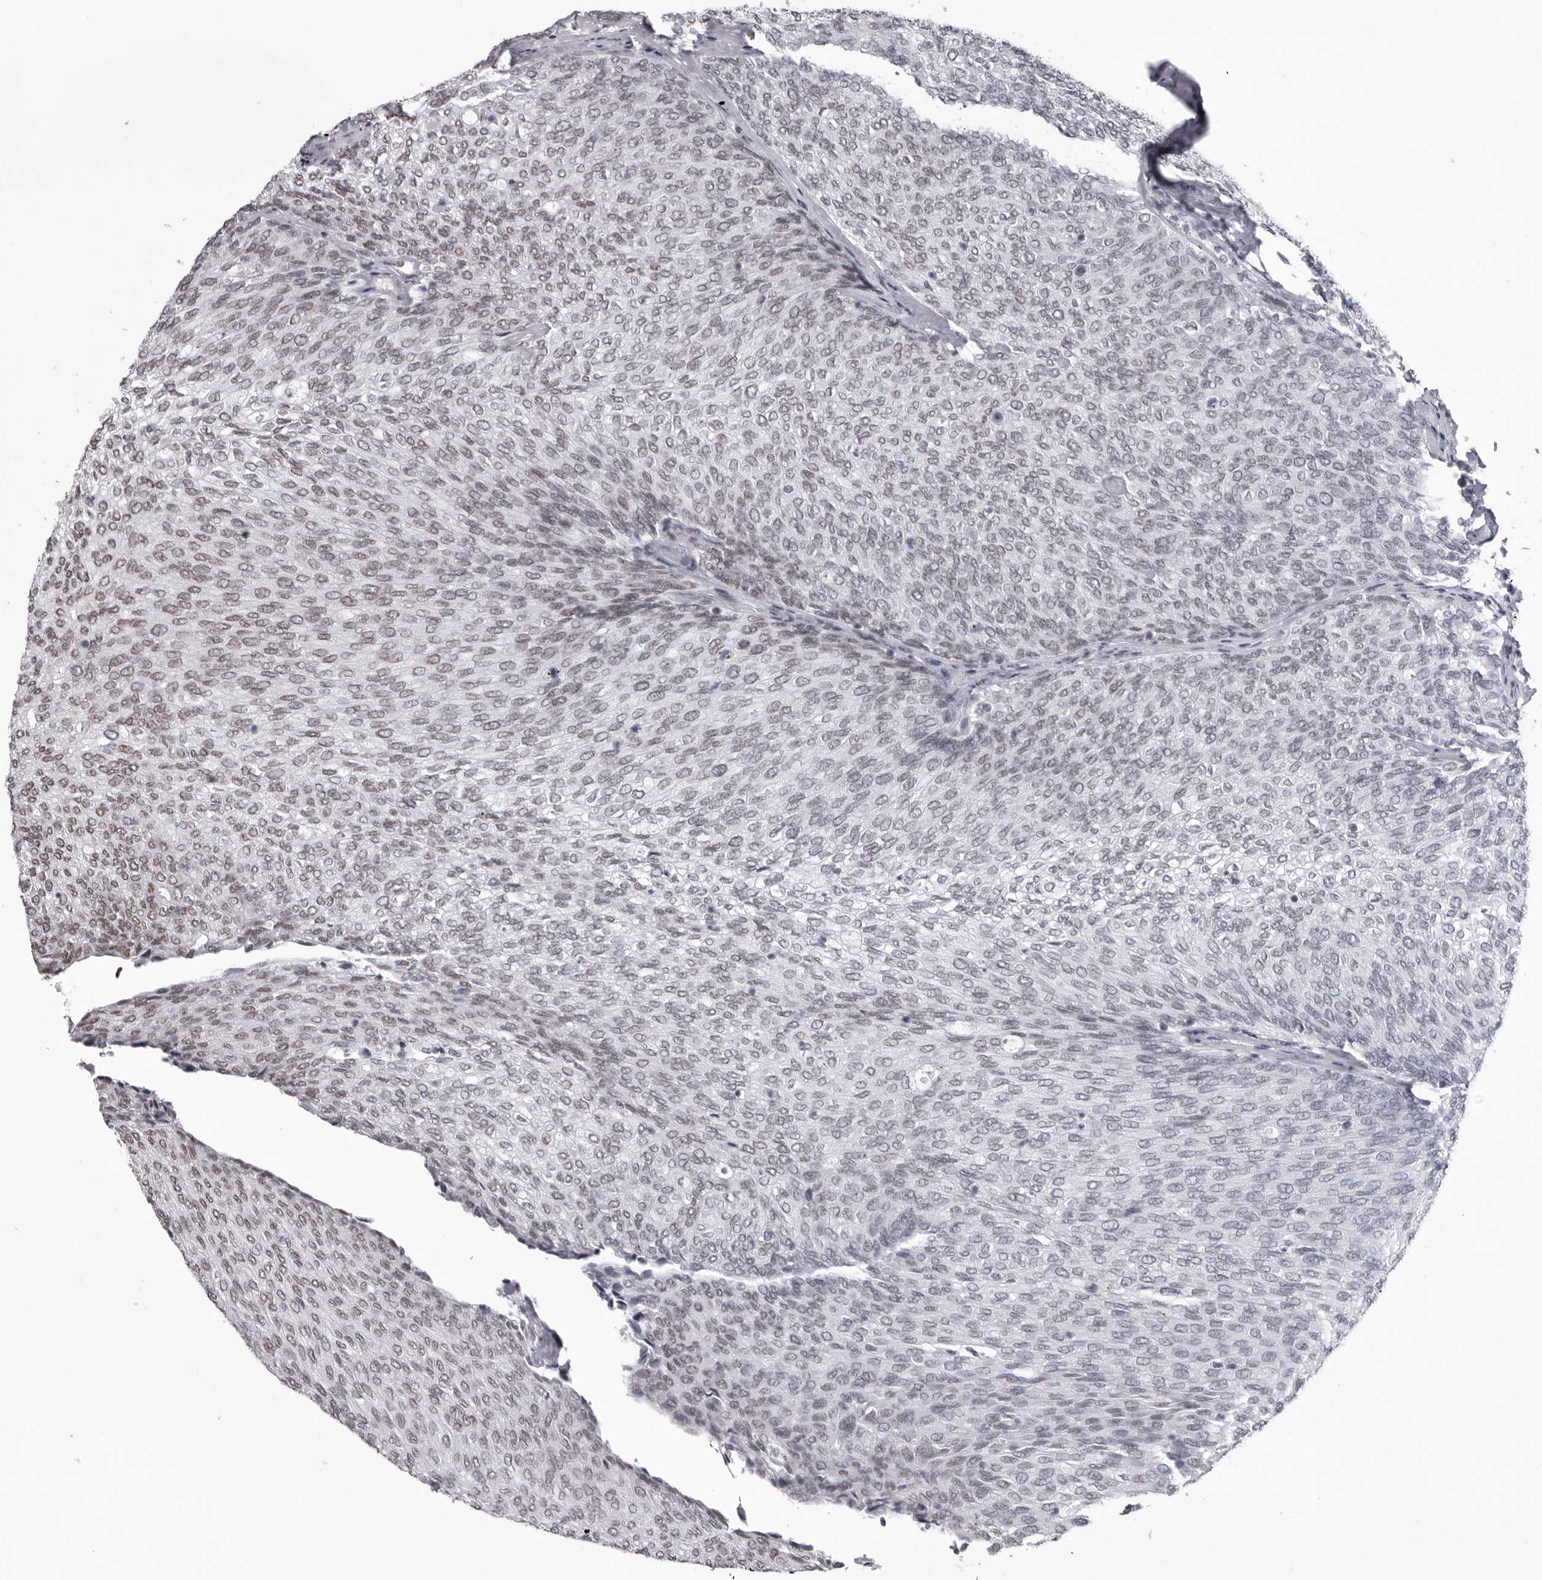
{"staining": {"intensity": "moderate", "quantity": "25%-75%", "location": "nuclear"}, "tissue": "urothelial cancer", "cell_type": "Tumor cells", "image_type": "cancer", "snomed": [{"axis": "morphology", "description": "Urothelial carcinoma, Low grade"}, {"axis": "topography", "description": "Urinary bladder"}], "caption": "Human urothelial cancer stained with a brown dye shows moderate nuclear positive positivity in about 25%-75% of tumor cells.", "gene": "NUMA1", "patient": {"sex": "female", "age": 79}}